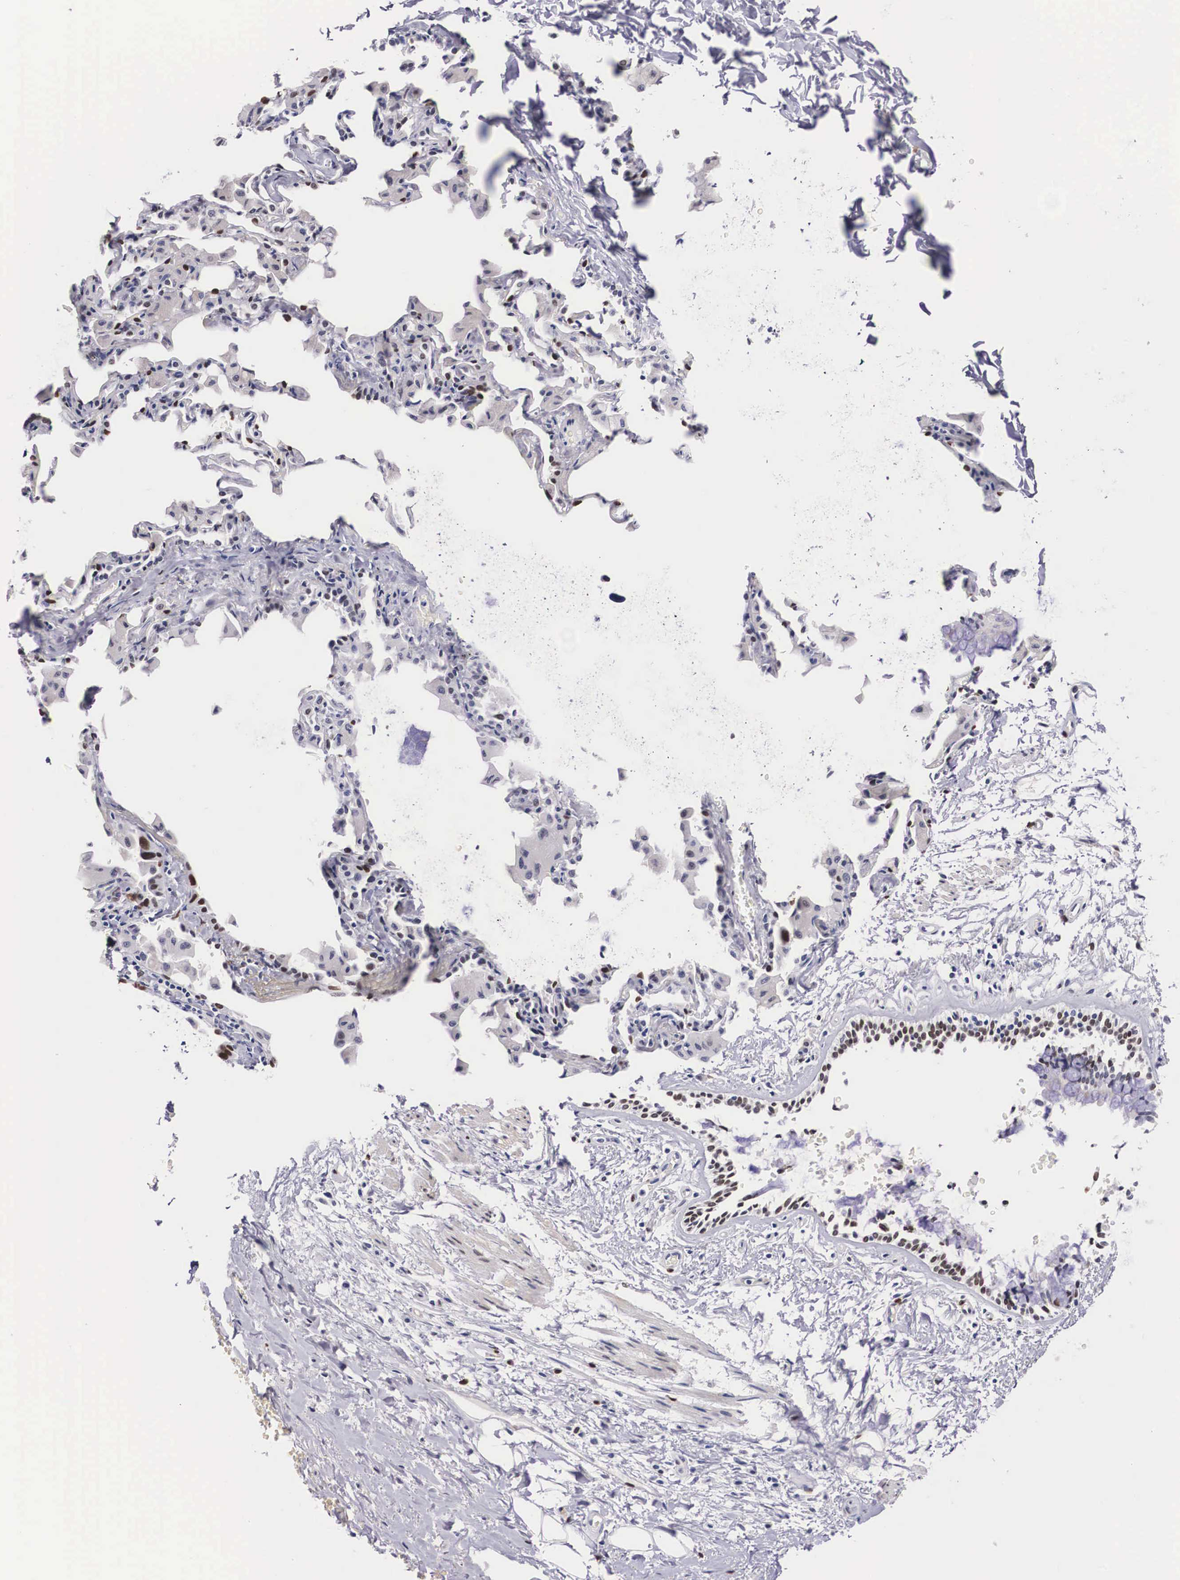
{"staining": {"intensity": "strong", "quantity": ">75%", "location": "nuclear"}, "tissue": "bronchus", "cell_type": "Respiratory epithelial cells", "image_type": "normal", "snomed": [{"axis": "morphology", "description": "Normal tissue, NOS"}, {"axis": "topography", "description": "Lung"}], "caption": "Unremarkable bronchus was stained to show a protein in brown. There is high levels of strong nuclear staining in approximately >75% of respiratory epithelial cells. Using DAB (3,3'-diaminobenzidine) (brown) and hematoxylin (blue) stains, captured at high magnification using brightfield microscopy.", "gene": "KHDRBS3", "patient": {"sex": "male", "age": 54}}